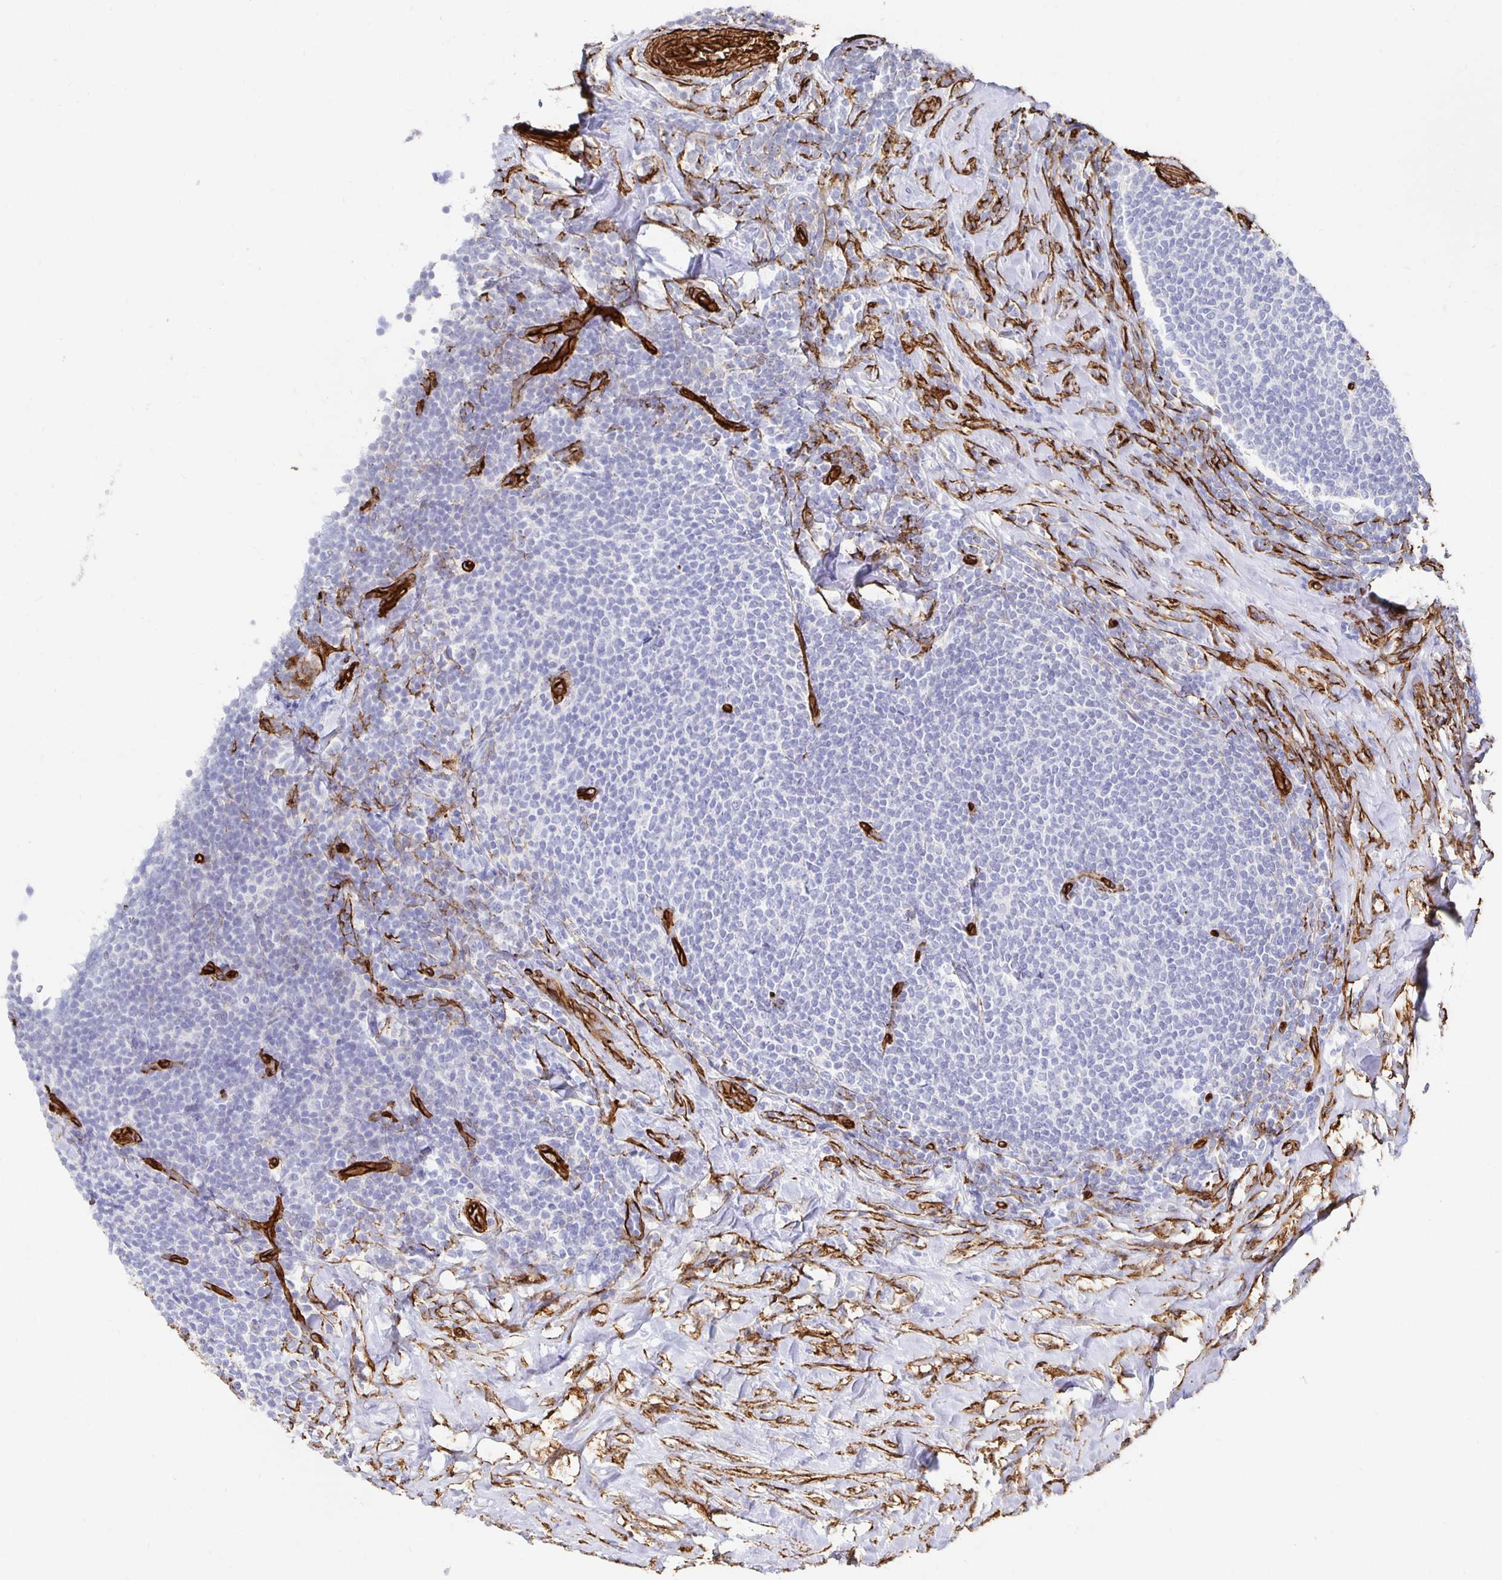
{"staining": {"intensity": "negative", "quantity": "none", "location": "none"}, "tissue": "lymphoma", "cell_type": "Tumor cells", "image_type": "cancer", "snomed": [{"axis": "morphology", "description": "Malignant lymphoma, non-Hodgkin's type, Low grade"}, {"axis": "topography", "description": "Lymph node"}], "caption": "Tumor cells show no significant staining in lymphoma.", "gene": "VIPR2", "patient": {"sex": "male", "age": 52}}